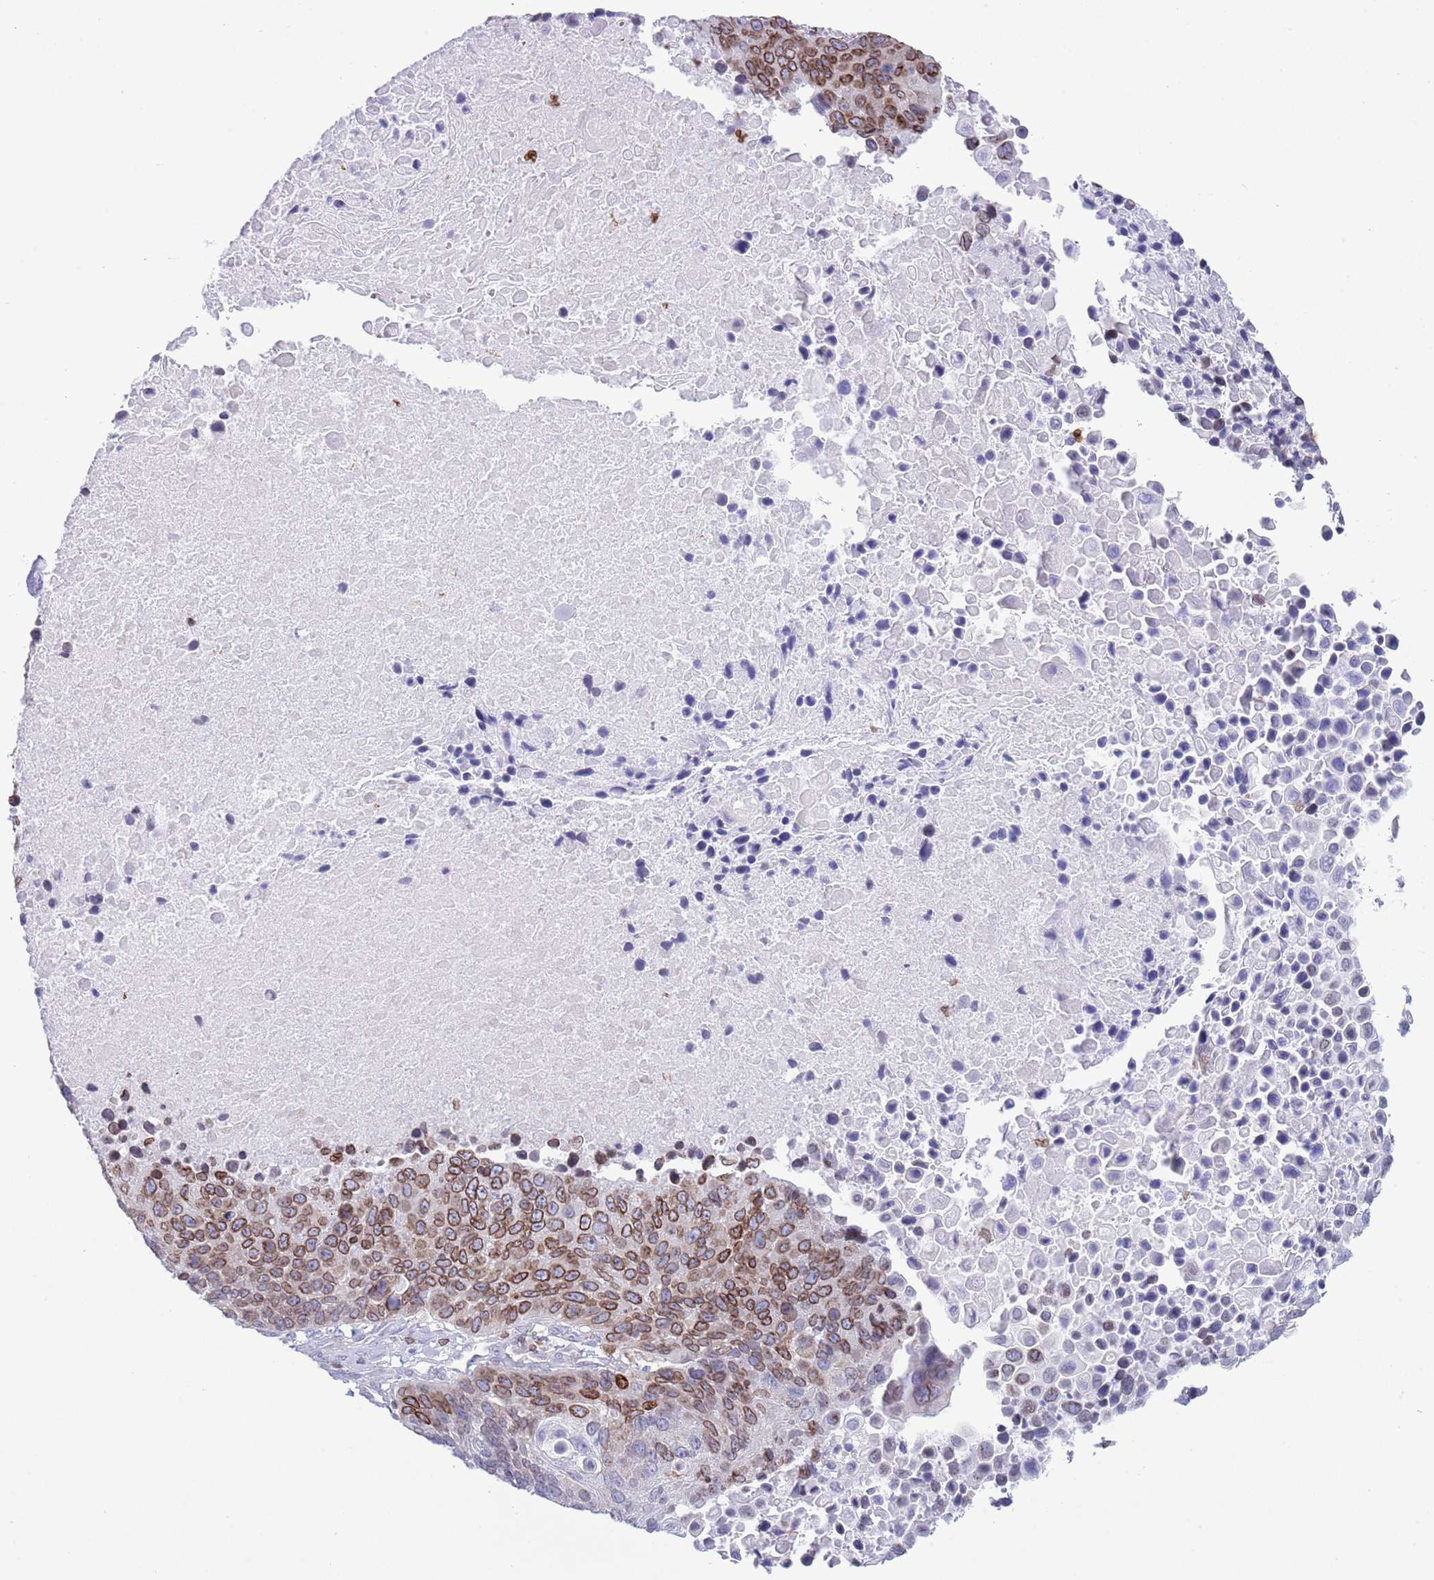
{"staining": {"intensity": "moderate", "quantity": ">75%", "location": "cytoplasmic/membranous,nuclear"}, "tissue": "lung cancer", "cell_type": "Tumor cells", "image_type": "cancer", "snomed": [{"axis": "morphology", "description": "Normal tissue, NOS"}, {"axis": "morphology", "description": "Squamous cell carcinoma, NOS"}, {"axis": "topography", "description": "Lymph node"}, {"axis": "topography", "description": "Lung"}], "caption": "Brown immunohistochemical staining in lung cancer shows moderate cytoplasmic/membranous and nuclear expression in about >75% of tumor cells. (Stains: DAB in brown, nuclei in blue, Microscopy: brightfield microscopy at high magnification).", "gene": "LBR", "patient": {"sex": "male", "age": 66}}